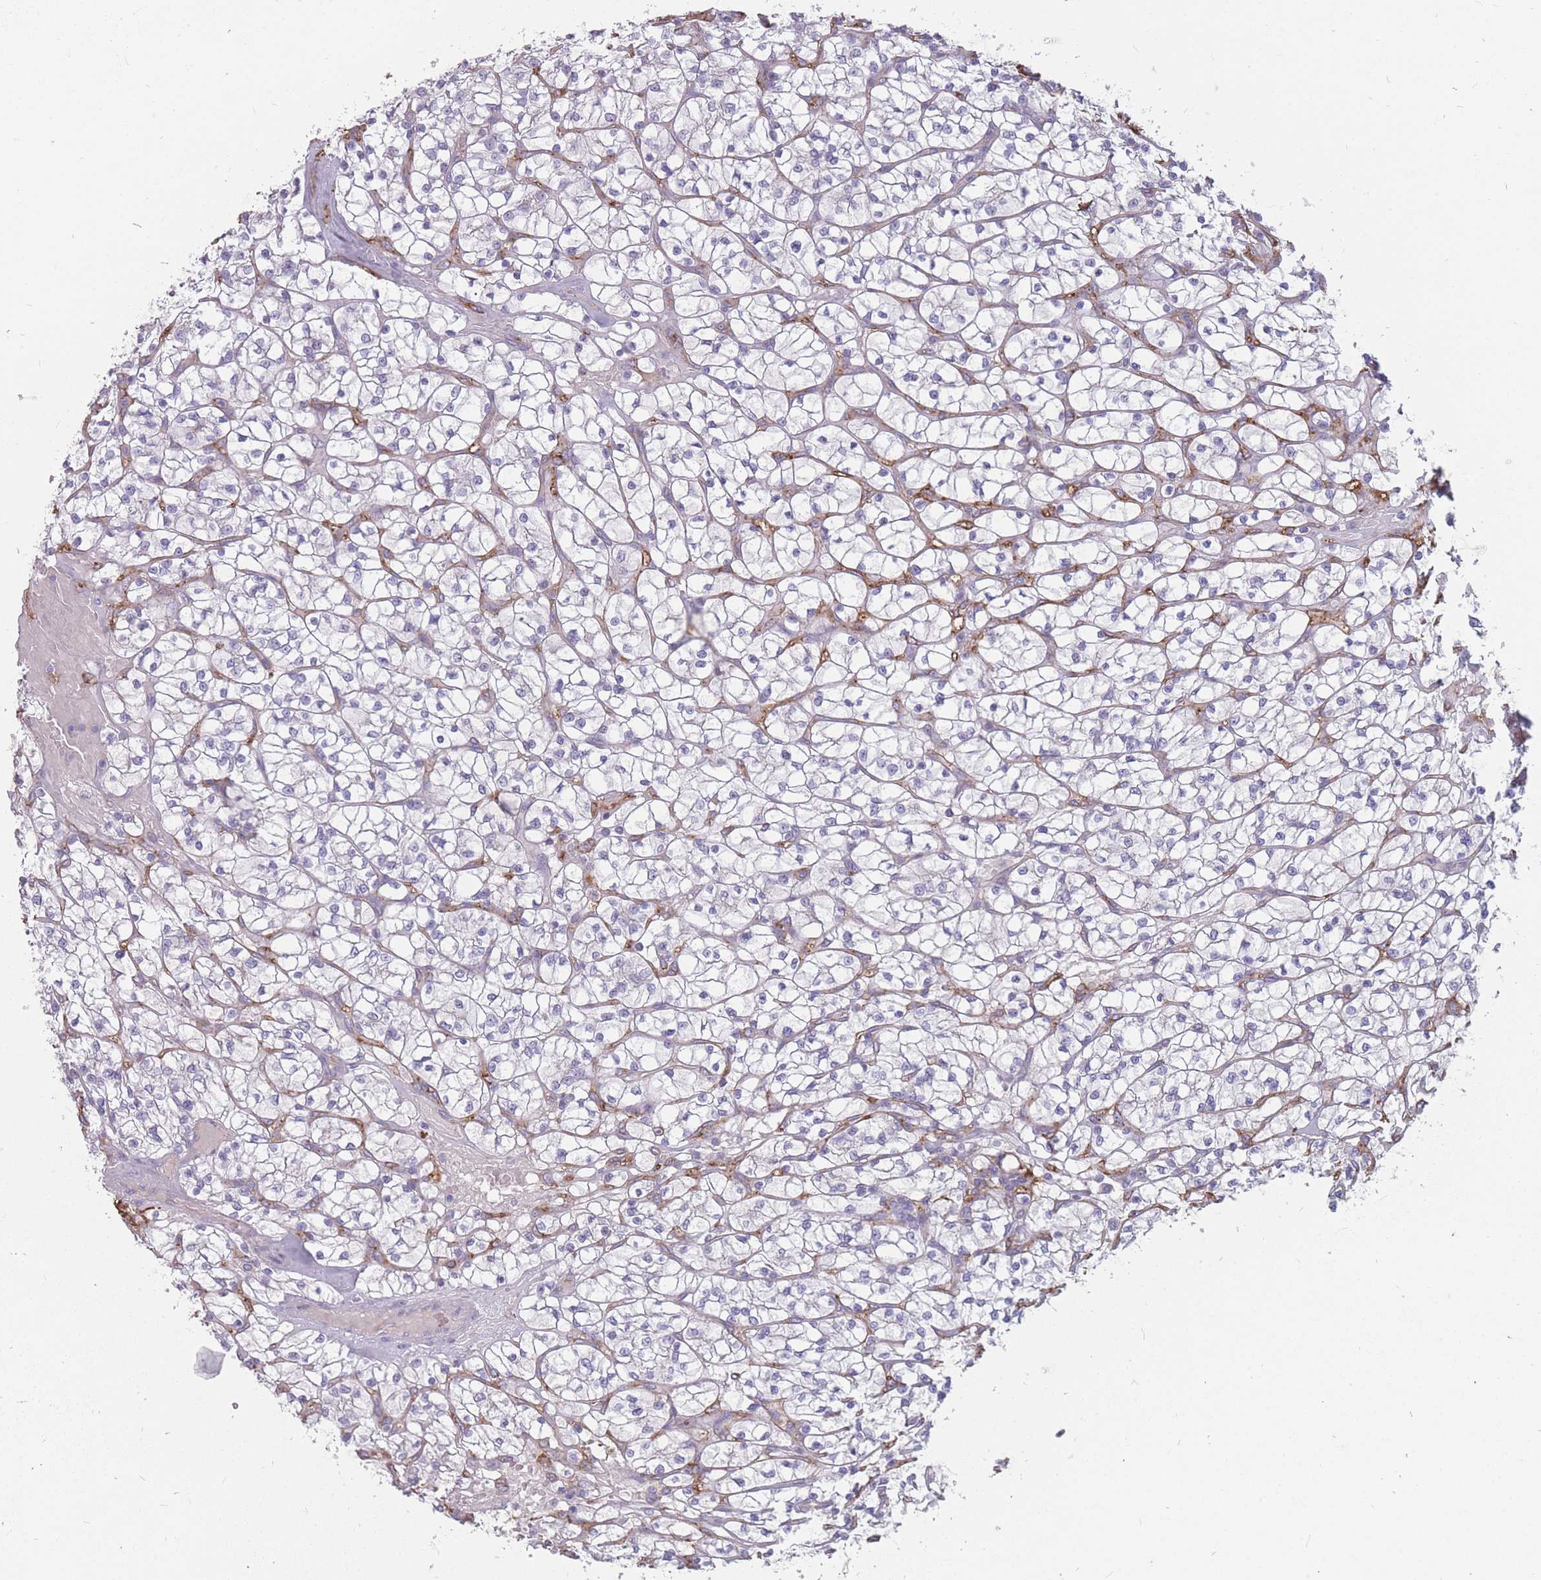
{"staining": {"intensity": "negative", "quantity": "none", "location": "none"}, "tissue": "renal cancer", "cell_type": "Tumor cells", "image_type": "cancer", "snomed": [{"axis": "morphology", "description": "Adenocarcinoma, NOS"}, {"axis": "topography", "description": "Kidney"}], "caption": "Tumor cells show no significant staining in adenocarcinoma (renal).", "gene": "GNA11", "patient": {"sex": "female", "age": 64}}